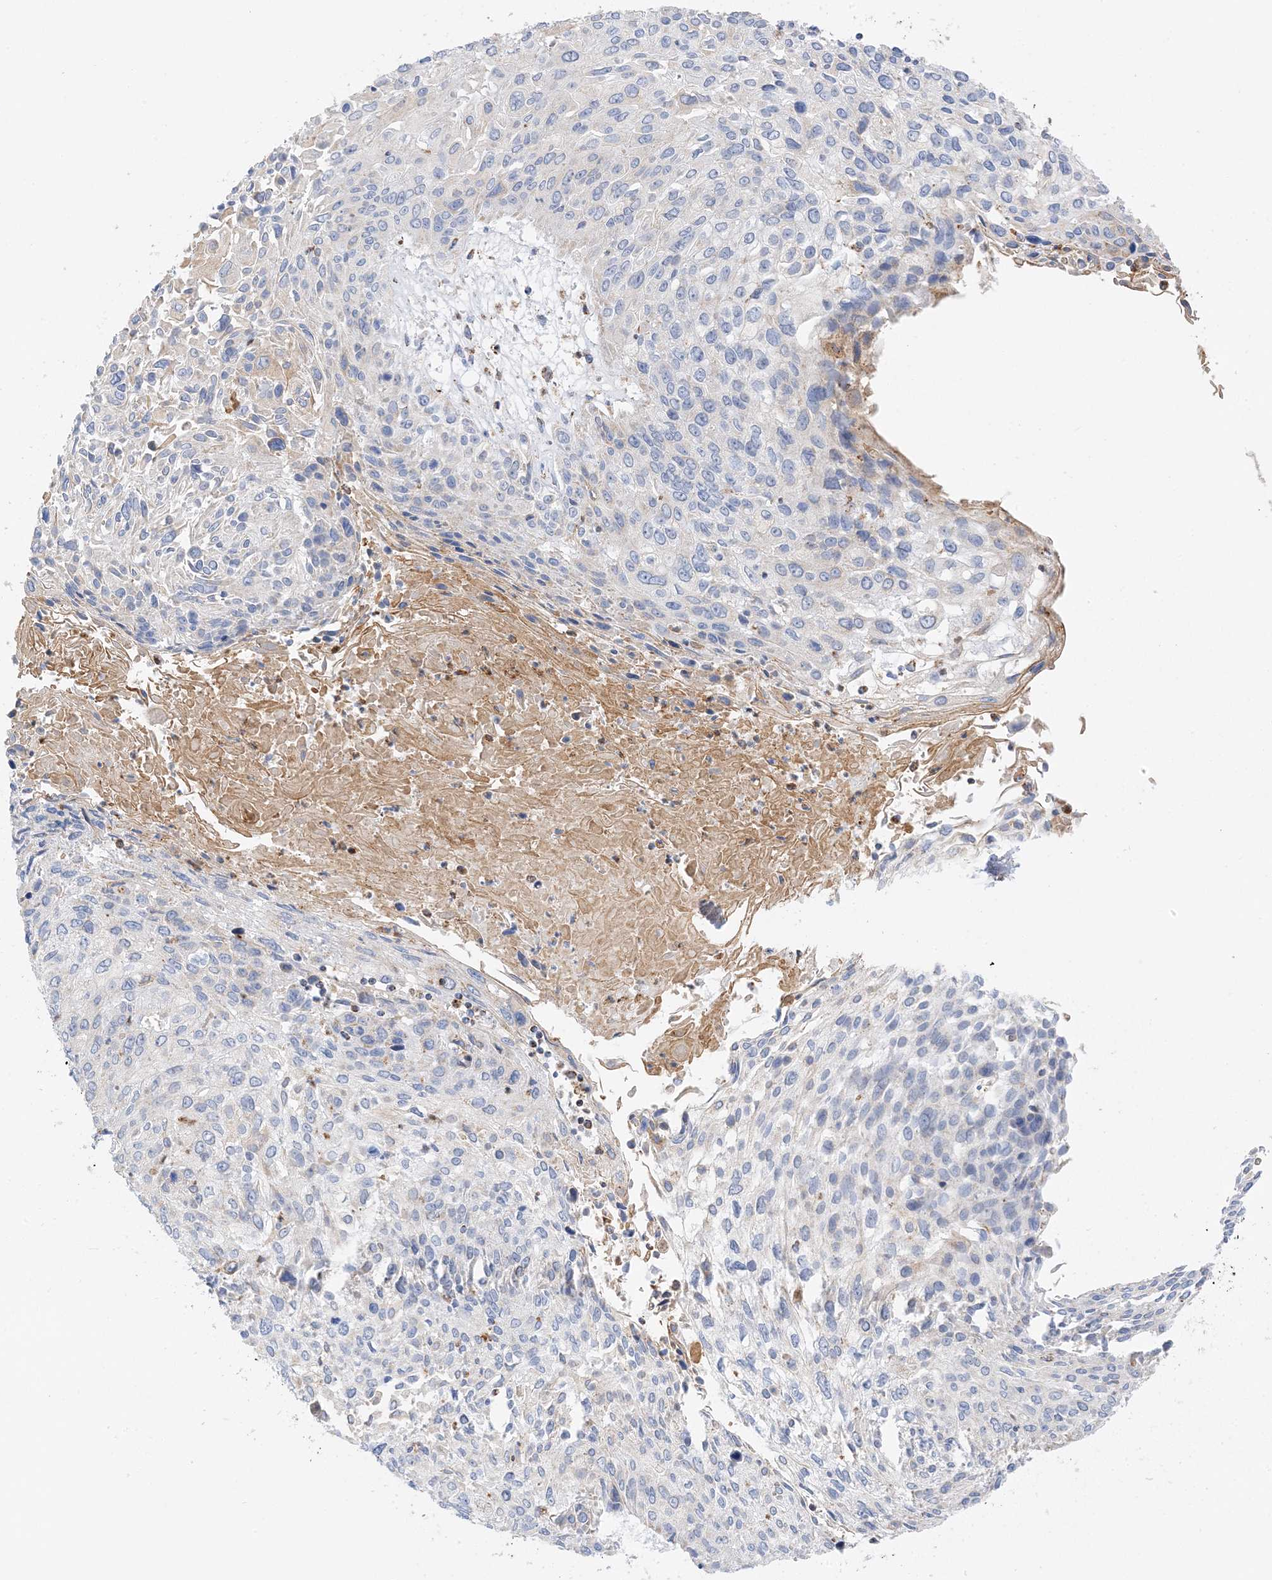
{"staining": {"intensity": "negative", "quantity": "none", "location": "none"}, "tissue": "cervical cancer", "cell_type": "Tumor cells", "image_type": "cancer", "snomed": [{"axis": "morphology", "description": "Squamous cell carcinoma, NOS"}, {"axis": "topography", "description": "Cervix"}], "caption": "Tumor cells are negative for brown protein staining in cervical cancer.", "gene": "CAPN13", "patient": {"sex": "female", "age": 51}}